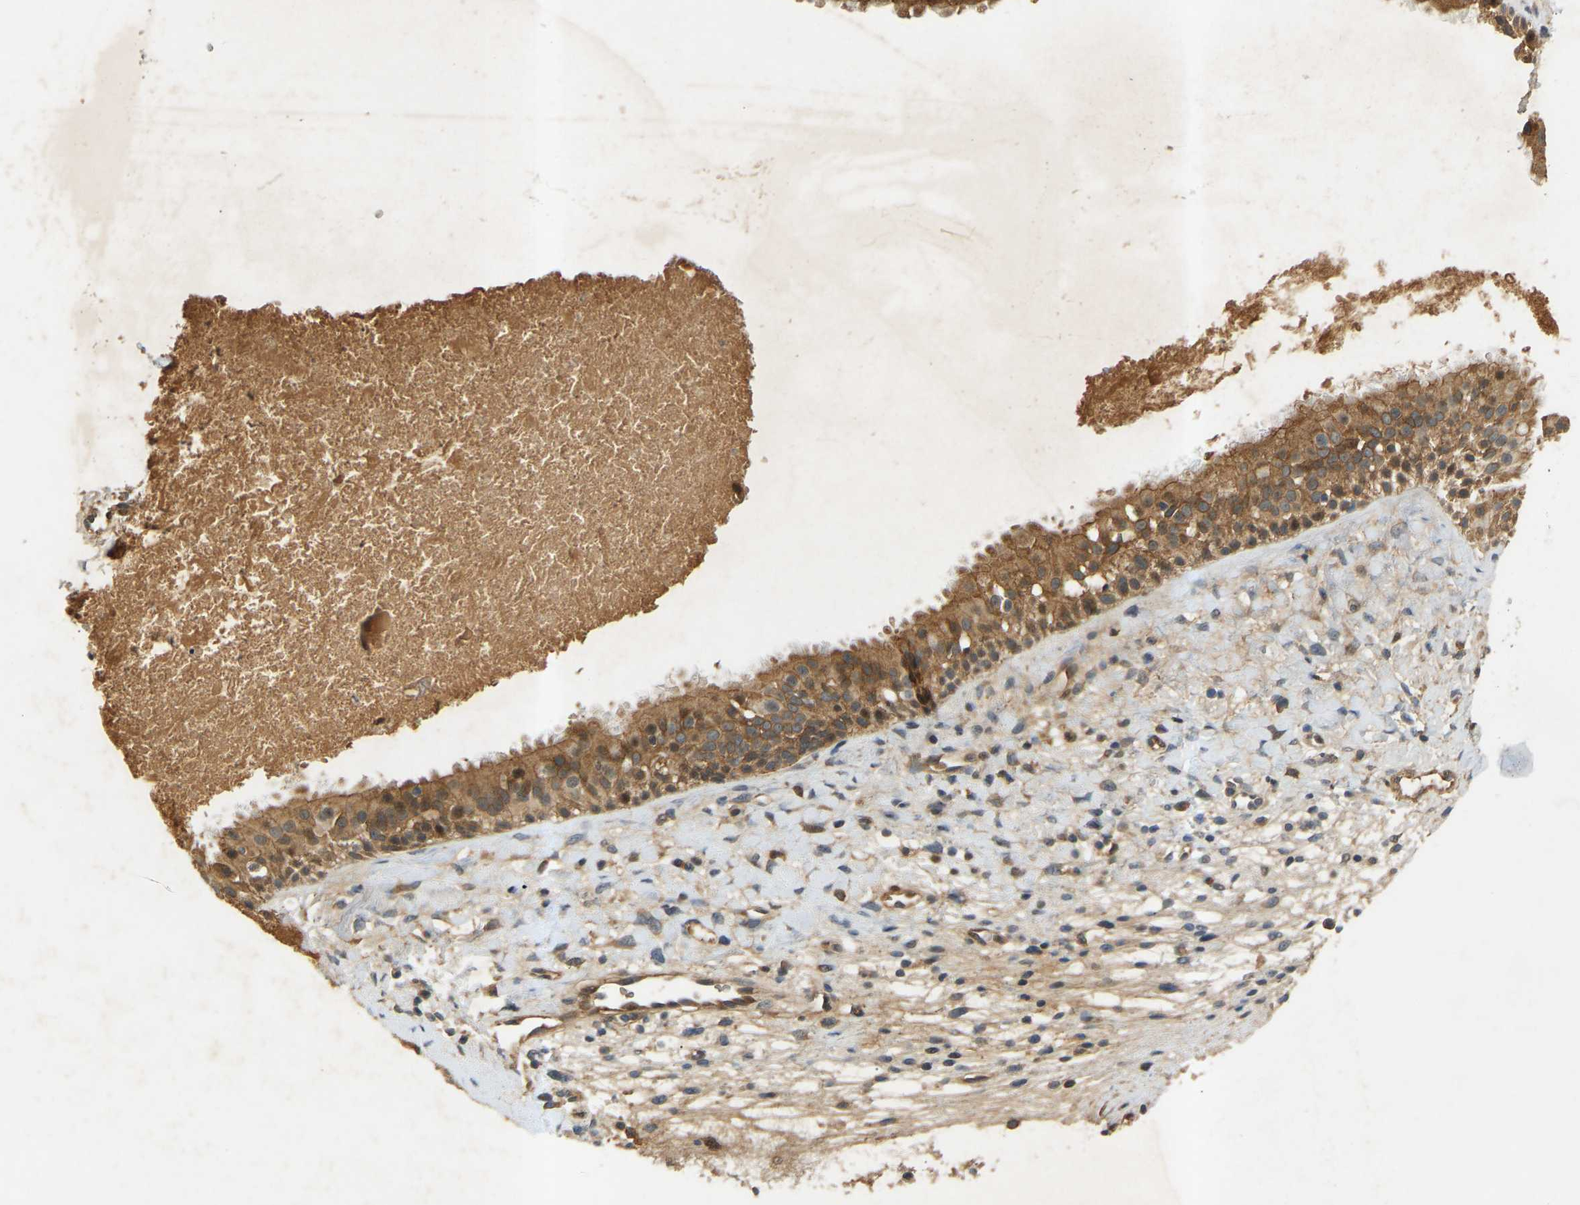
{"staining": {"intensity": "moderate", "quantity": ">75%", "location": "cytoplasmic/membranous"}, "tissue": "nasopharynx", "cell_type": "Respiratory epithelial cells", "image_type": "normal", "snomed": [{"axis": "morphology", "description": "Normal tissue, NOS"}, {"axis": "topography", "description": "Nasopharynx"}], "caption": "This micrograph demonstrates benign nasopharynx stained with IHC to label a protein in brown. The cytoplasmic/membranous of respiratory epithelial cells show moderate positivity for the protein. Nuclei are counter-stained blue.", "gene": "ATP5MF", "patient": {"sex": "male", "age": 22}}